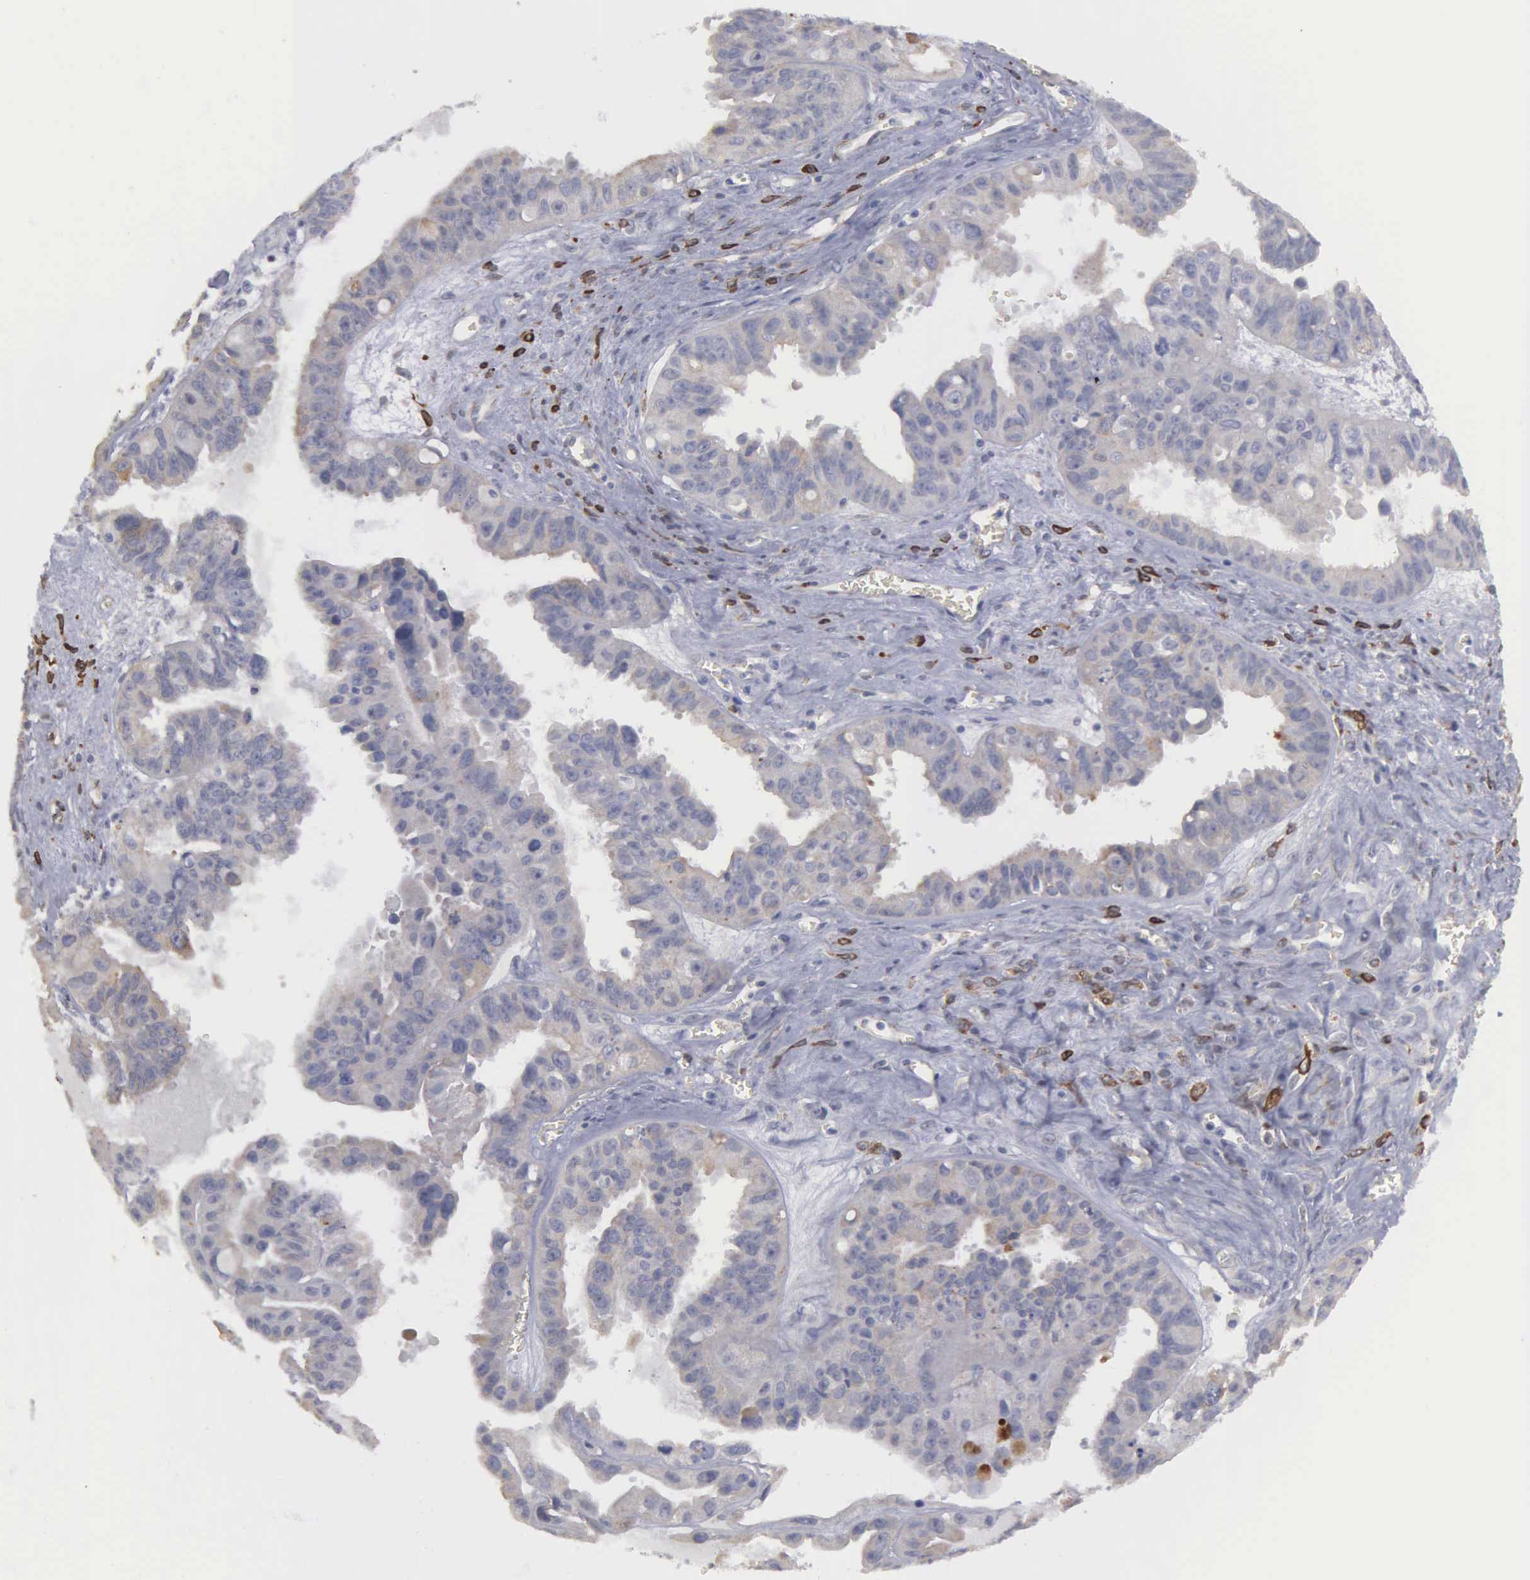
{"staining": {"intensity": "negative", "quantity": "none", "location": "none"}, "tissue": "ovarian cancer", "cell_type": "Tumor cells", "image_type": "cancer", "snomed": [{"axis": "morphology", "description": "Carcinoma, endometroid"}, {"axis": "topography", "description": "Ovary"}], "caption": "Tumor cells show no significant expression in ovarian endometroid carcinoma.", "gene": "LIN52", "patient": {"sex": "female", "age": 85}}